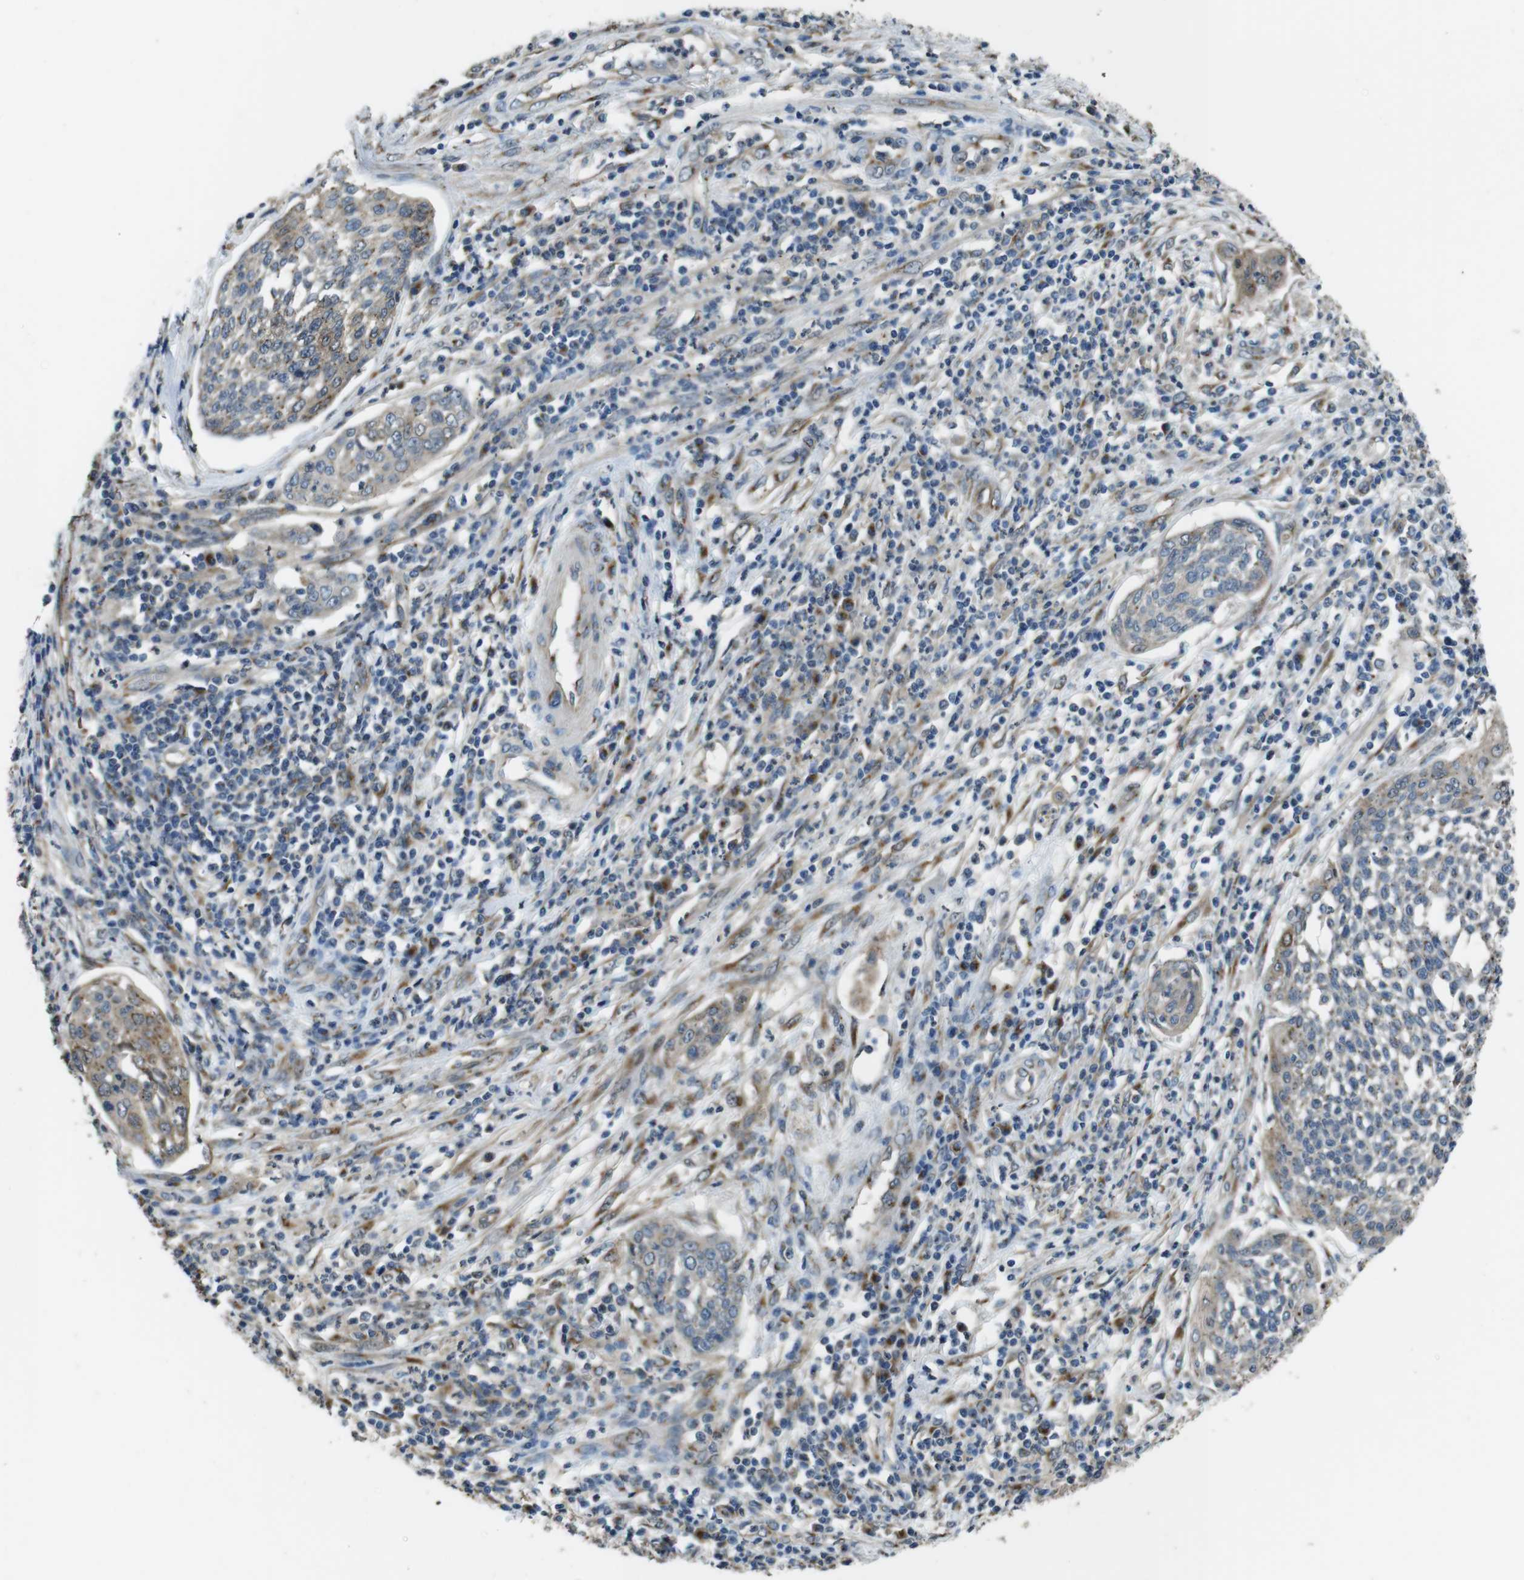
{"staining": {"intensity": "moderate", "quantity": "<25%", "location": "cytoplasmic/membranous"}, "tissue": "cervical cancer", "cell_type": "Tumor cells", "image_type": "cancer", "snomed": [{"axis": "morphology", "description": "Squamous cell carcinoma, NOS"}, {"axis": "topography", "description": "Cervix"}], "caption": "Protein positivity by immunohistochemistry (IHC) shows moderate cytoplasmic/membranous positivity in about <25% of tumor cells in cervical squamous cell carcinoma.", "gene": "RAB6A", "patient": {"sex": "female", "age": 34}}